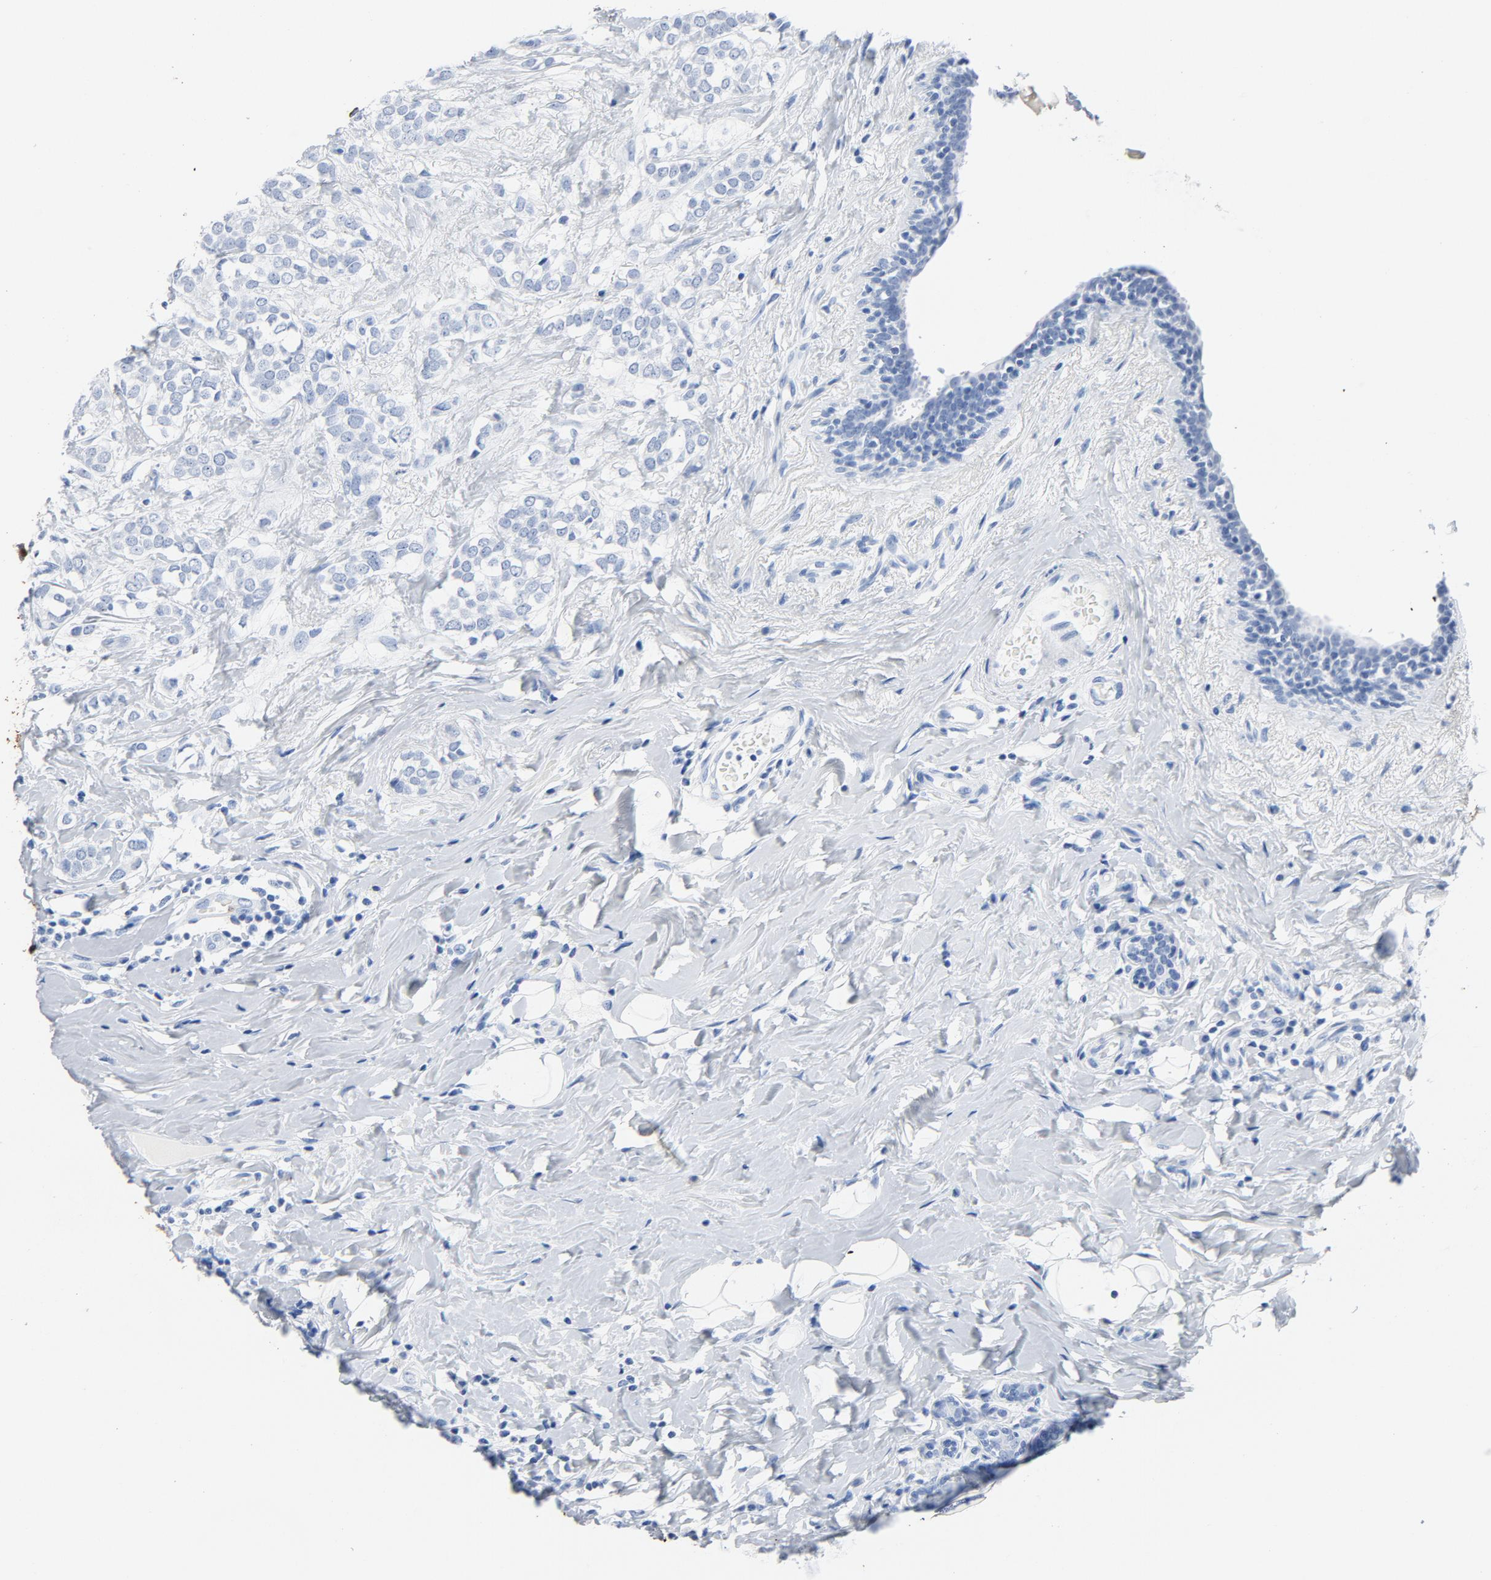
{"staining": {"intensity": "negative", "quantity": "none", "location": "none"}, "tissue": "breast cancer", "cell_type": "Tumor cells", "image_type": "cancer", "snomed": [{"axis": "morphology", "description": "Normal tissue, NOS"}, {"axis": "morphology", "description": "Lobular carcinoma"}, {"axis": "topography", "description": "Breast"}], "caption": "Image shows no protein positivity in tumor cells of breast cancer tissue.", "gene": "PTPRB", "patient": {"sex": "female", "age": 47}}